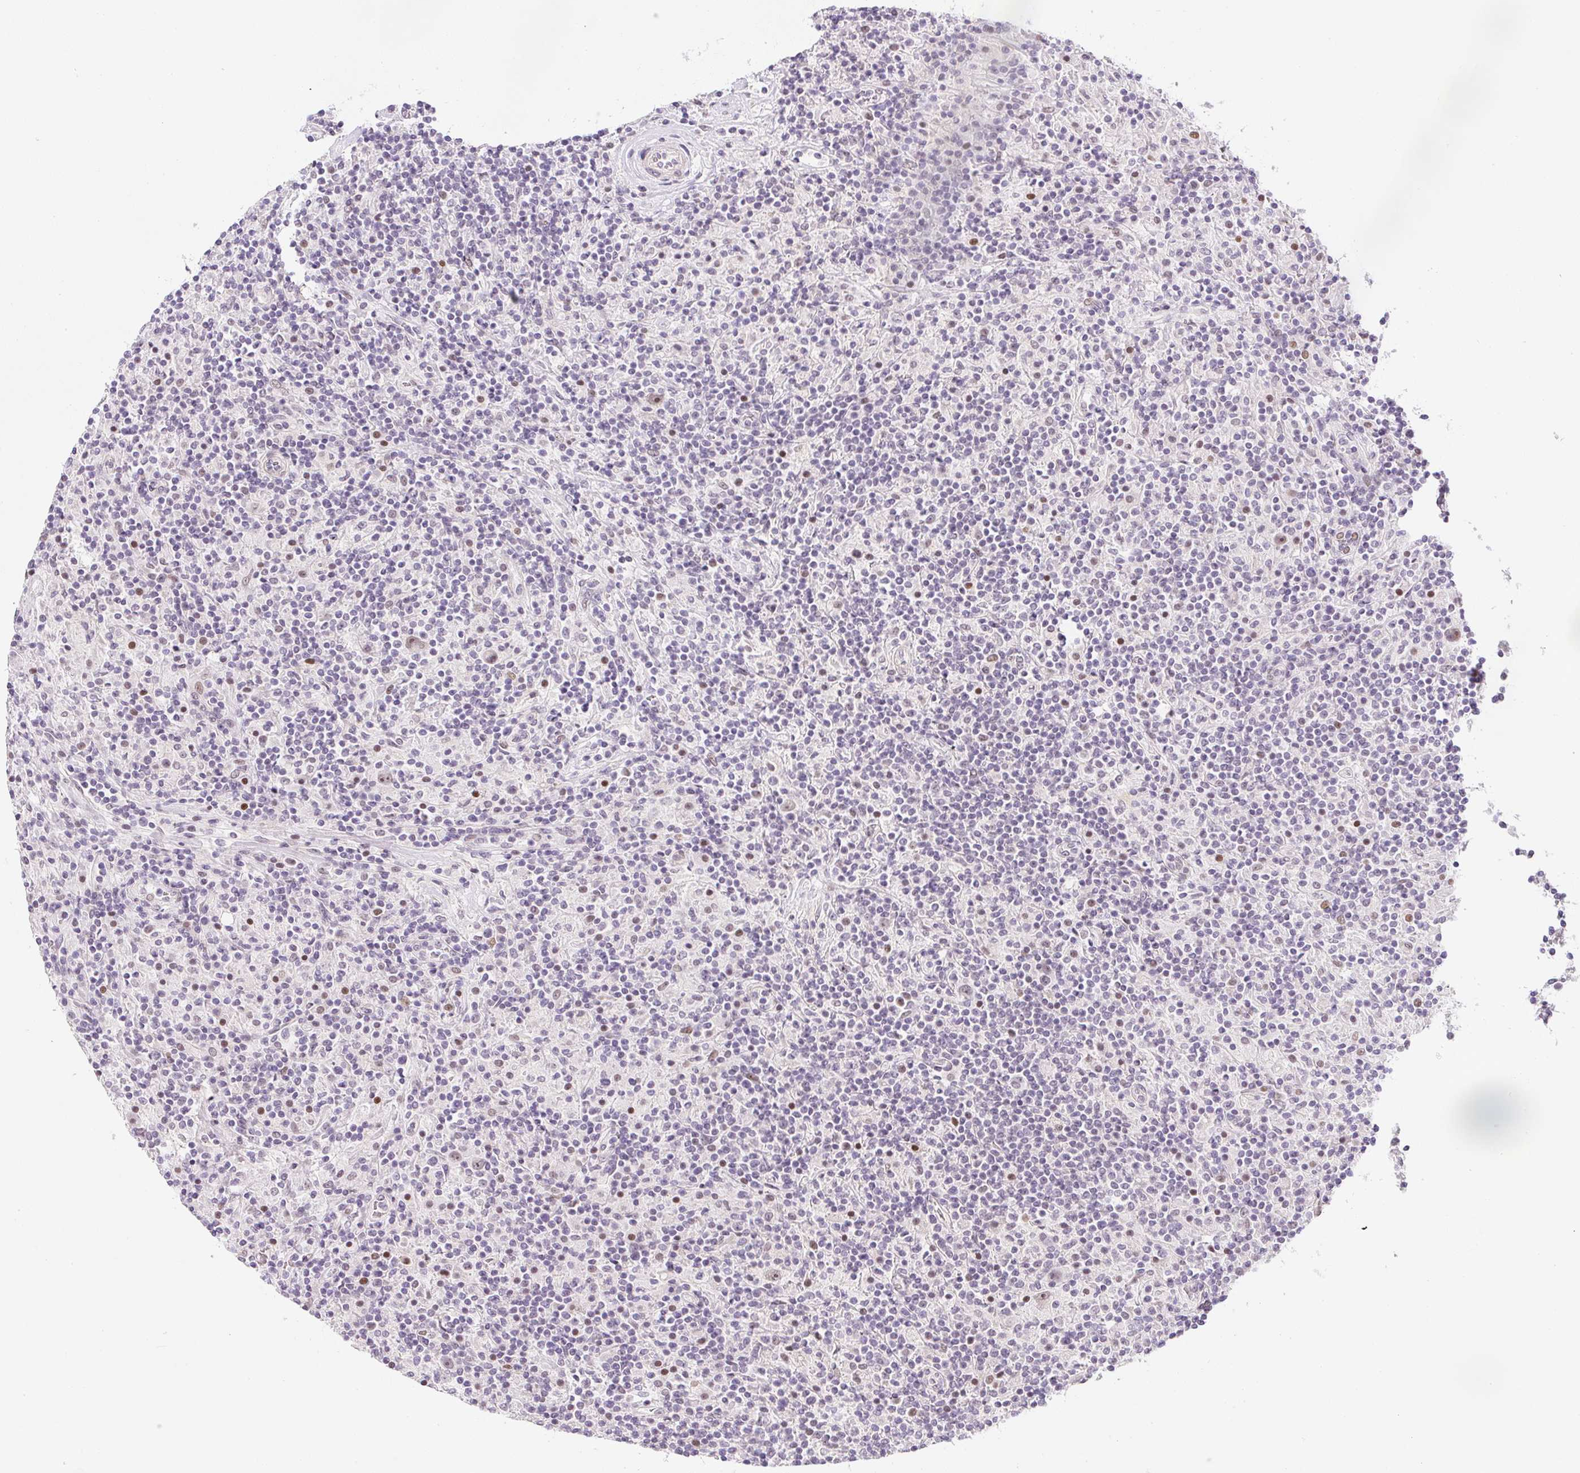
{"staining": {"intensity": "moderate", "quantity": ">75%", "location": "nuclear"}, "tissue": "lymphoma", "cell_type": "Tumor cells", "image_type": "cancer", "snomed": [{"axis": "morphology", "description": "Hodgkin's disease, NOS"}, {"axis": "topography", "description": "Lymph node"}], "caption": "Immunohistochemistry (IHC) staining of Hodgkin's disease, which exhibits medium levels of moderate nuclear staining in approximately >75% of tumor cells indicating moderate nuclear protein positivity. The staining was performed using DAB (brown) for protein detection and nuclei were counterstained in hematoxylin (blue).", "gene": "DPPA4", "patient": {"sex": "male", "age": 70}}